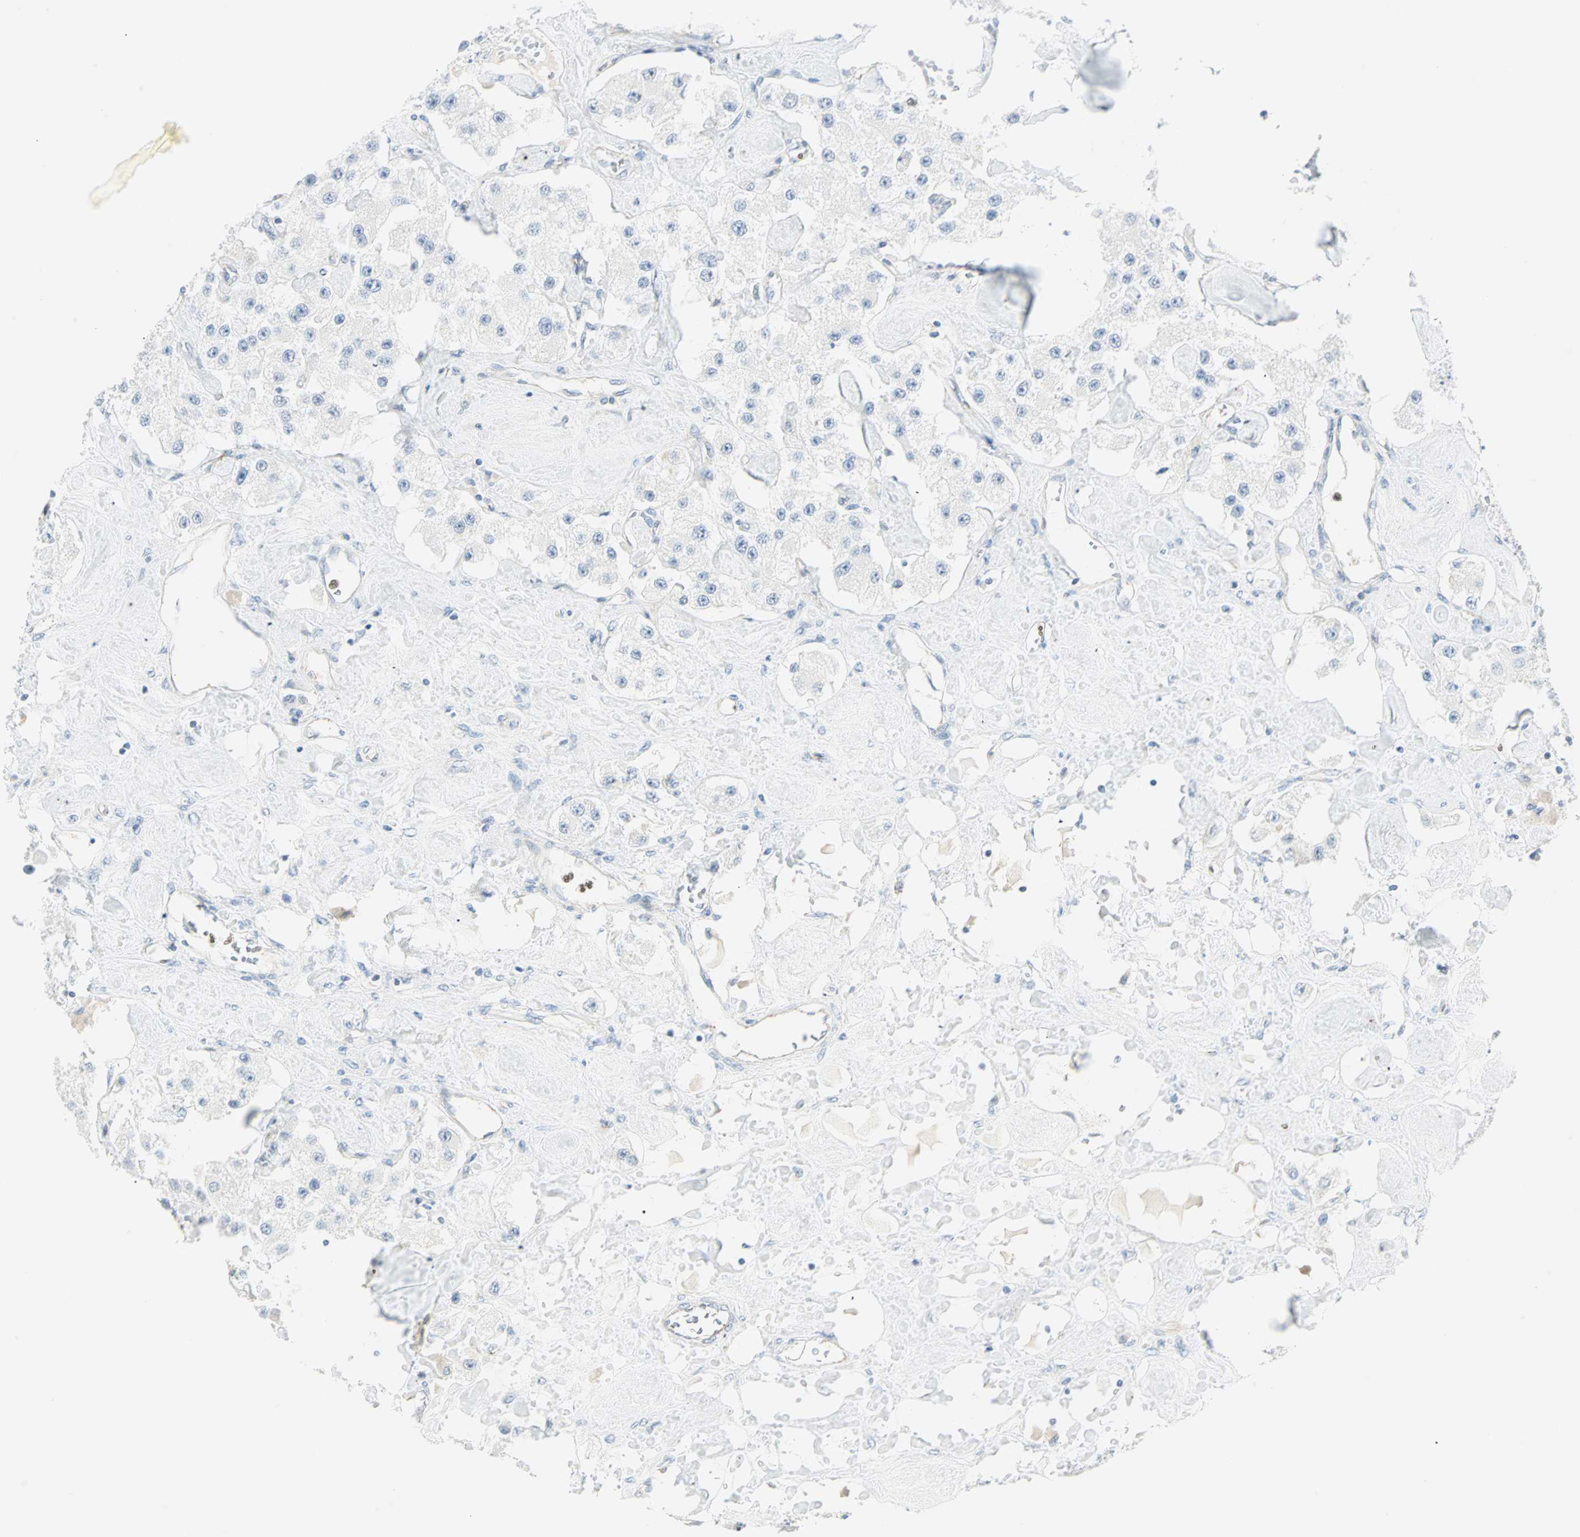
{"staining": {"intensity": "negative", "quantity": "none", "location": "none"}, "tissue": "carcinoid", "cell_type": "Tumor cells", "image_type": "cancer", "snomed": [{"axis": "morphology", "description": "Carcinoid, malignant, NOS"}, {"axis": "topography", "description": "Pancreas"}], "caption": "An IHC photomicrograph of carcinoid (malignant) is shown. There is no staining in tumor cells of carcinoid (malignant).", "gene": "MLLT10", "patient": {"sex": "male", "age": 41}}